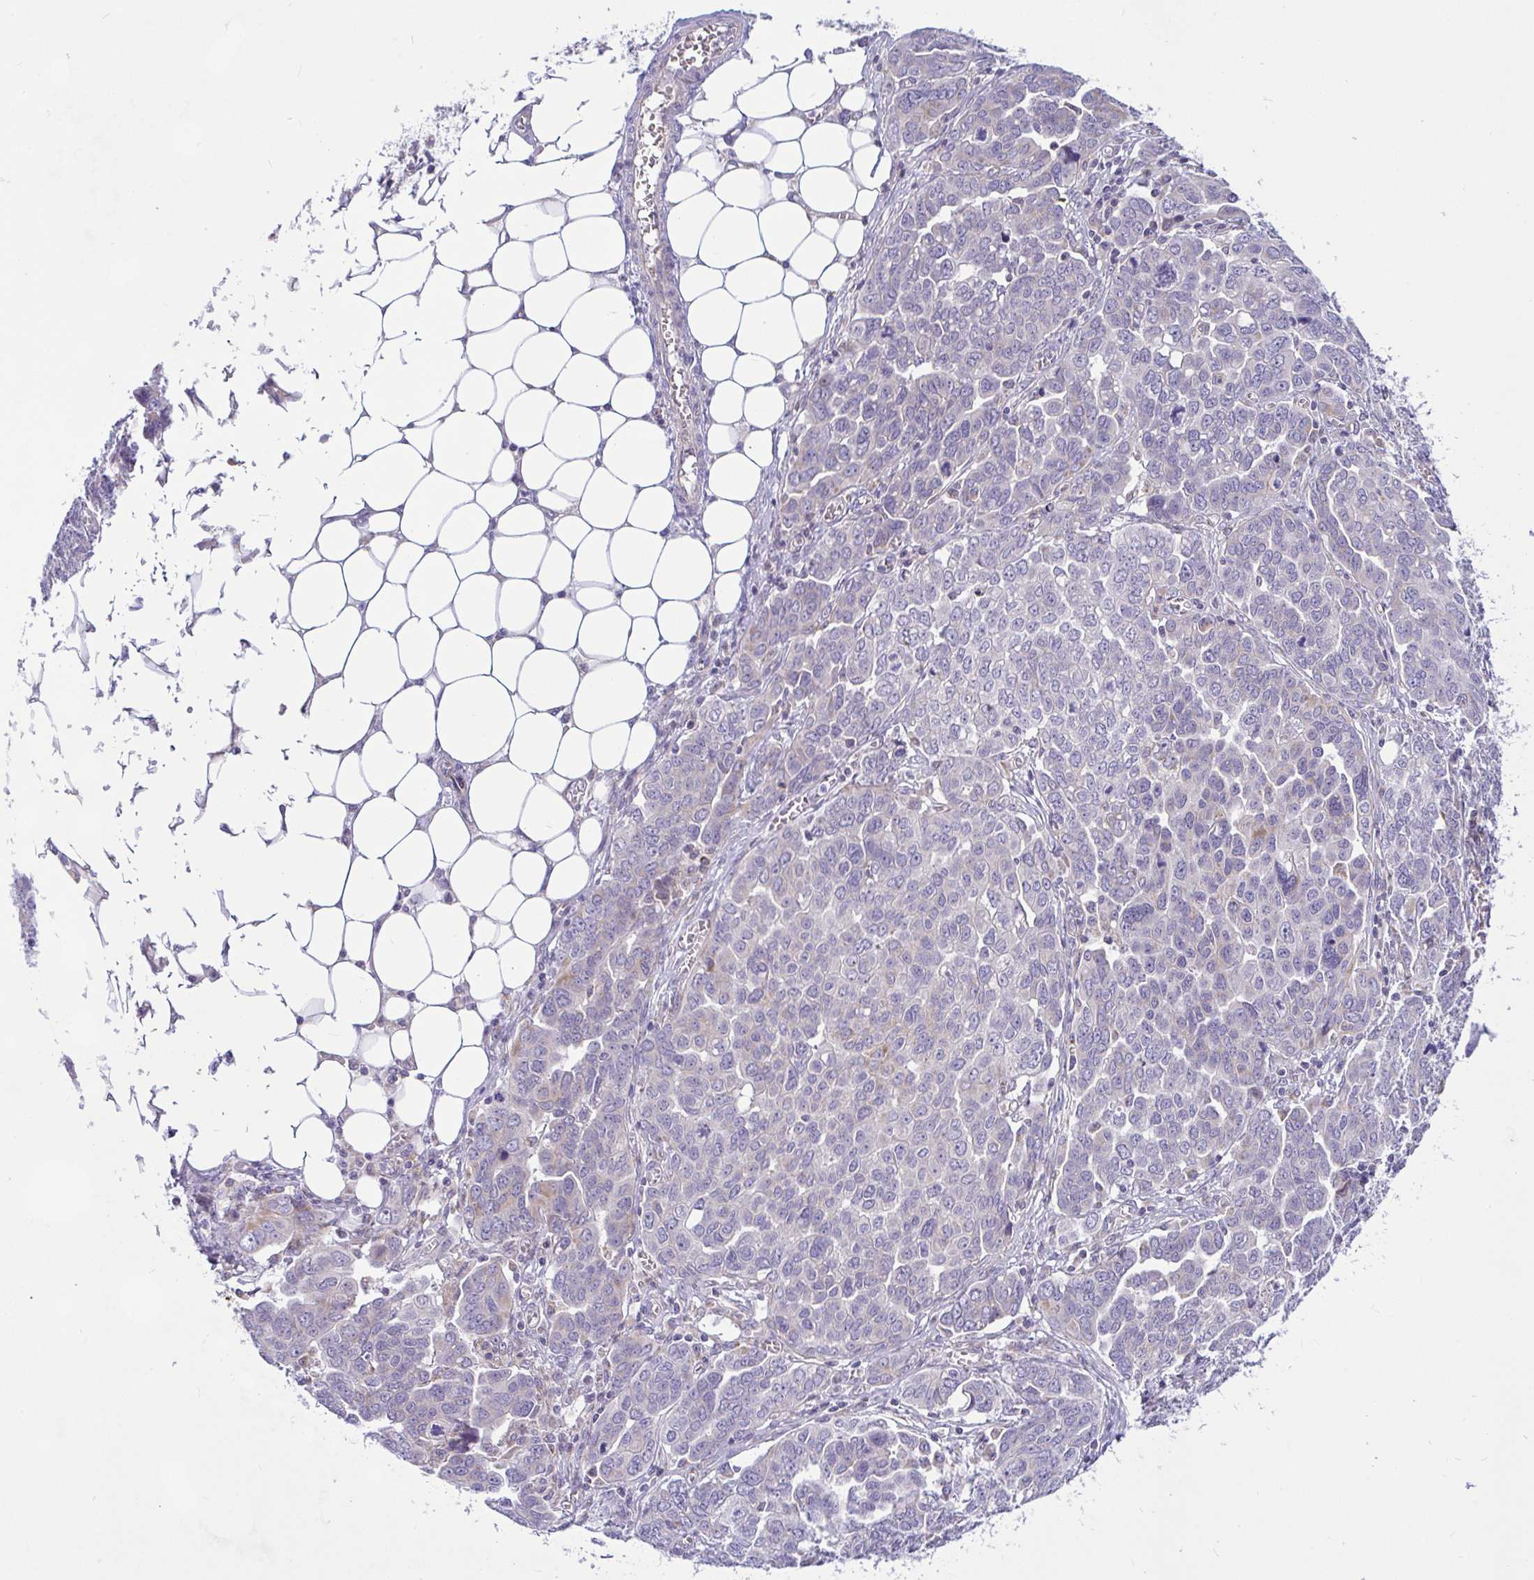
{"staining": {"intensity": "negative", "quantity": "none", "location": "none"}, "tissue": "ovarian cancer", "cell_type": "Tumor cells", "image_type": "cancer", "snomed": [{"axis": "morphology", "description": "Cystadenocarcinoma, serous, NOS"}, {"axis": "topography", "description": "Ovary"}], "caption": "A photomicrograph of human ovarian cancer (serous cystadenocarcinoma) is negative for staining in tumor cells.", "gene": "CEP63", "patient": {"sex": "female", "age": 59}}